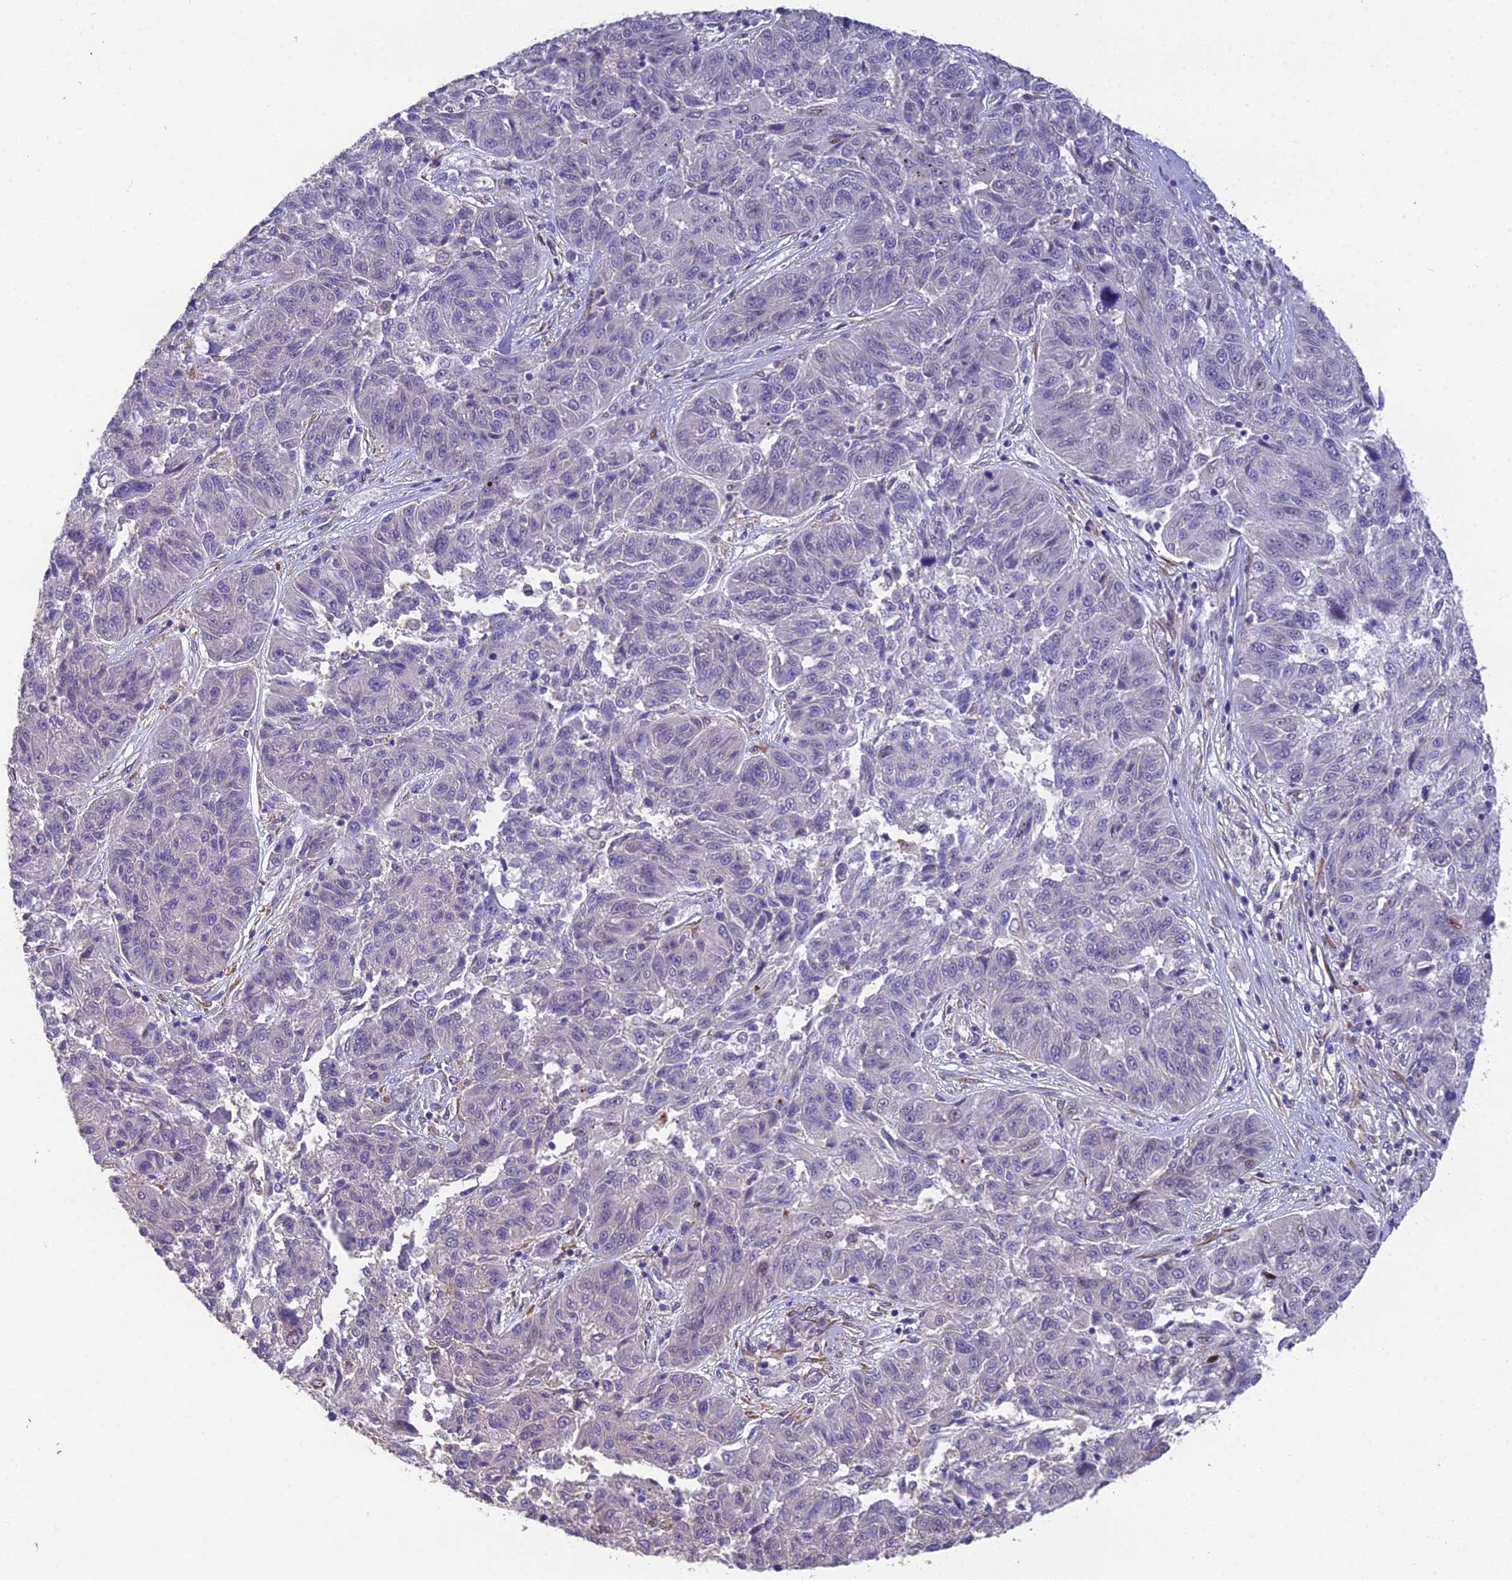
{"staining": {"intensity": "negative", "quantity": "none", "location": "none"}, "tissue": "melanoma", "cell_type": "Tumor cells", "image_type": "cancer", "snomed": [{"axis": "morphology", "description": "Malignant melanoma, NOS"}, {"axis": "topography", "description": "Skin"}], "caption": "Tumor cells show no significant protein staining in melanoma. (DAB immunohistochemistry (IHC), high magnification).", "gene": "PUS10", "patient": {"sex": "male", "age": 53}}